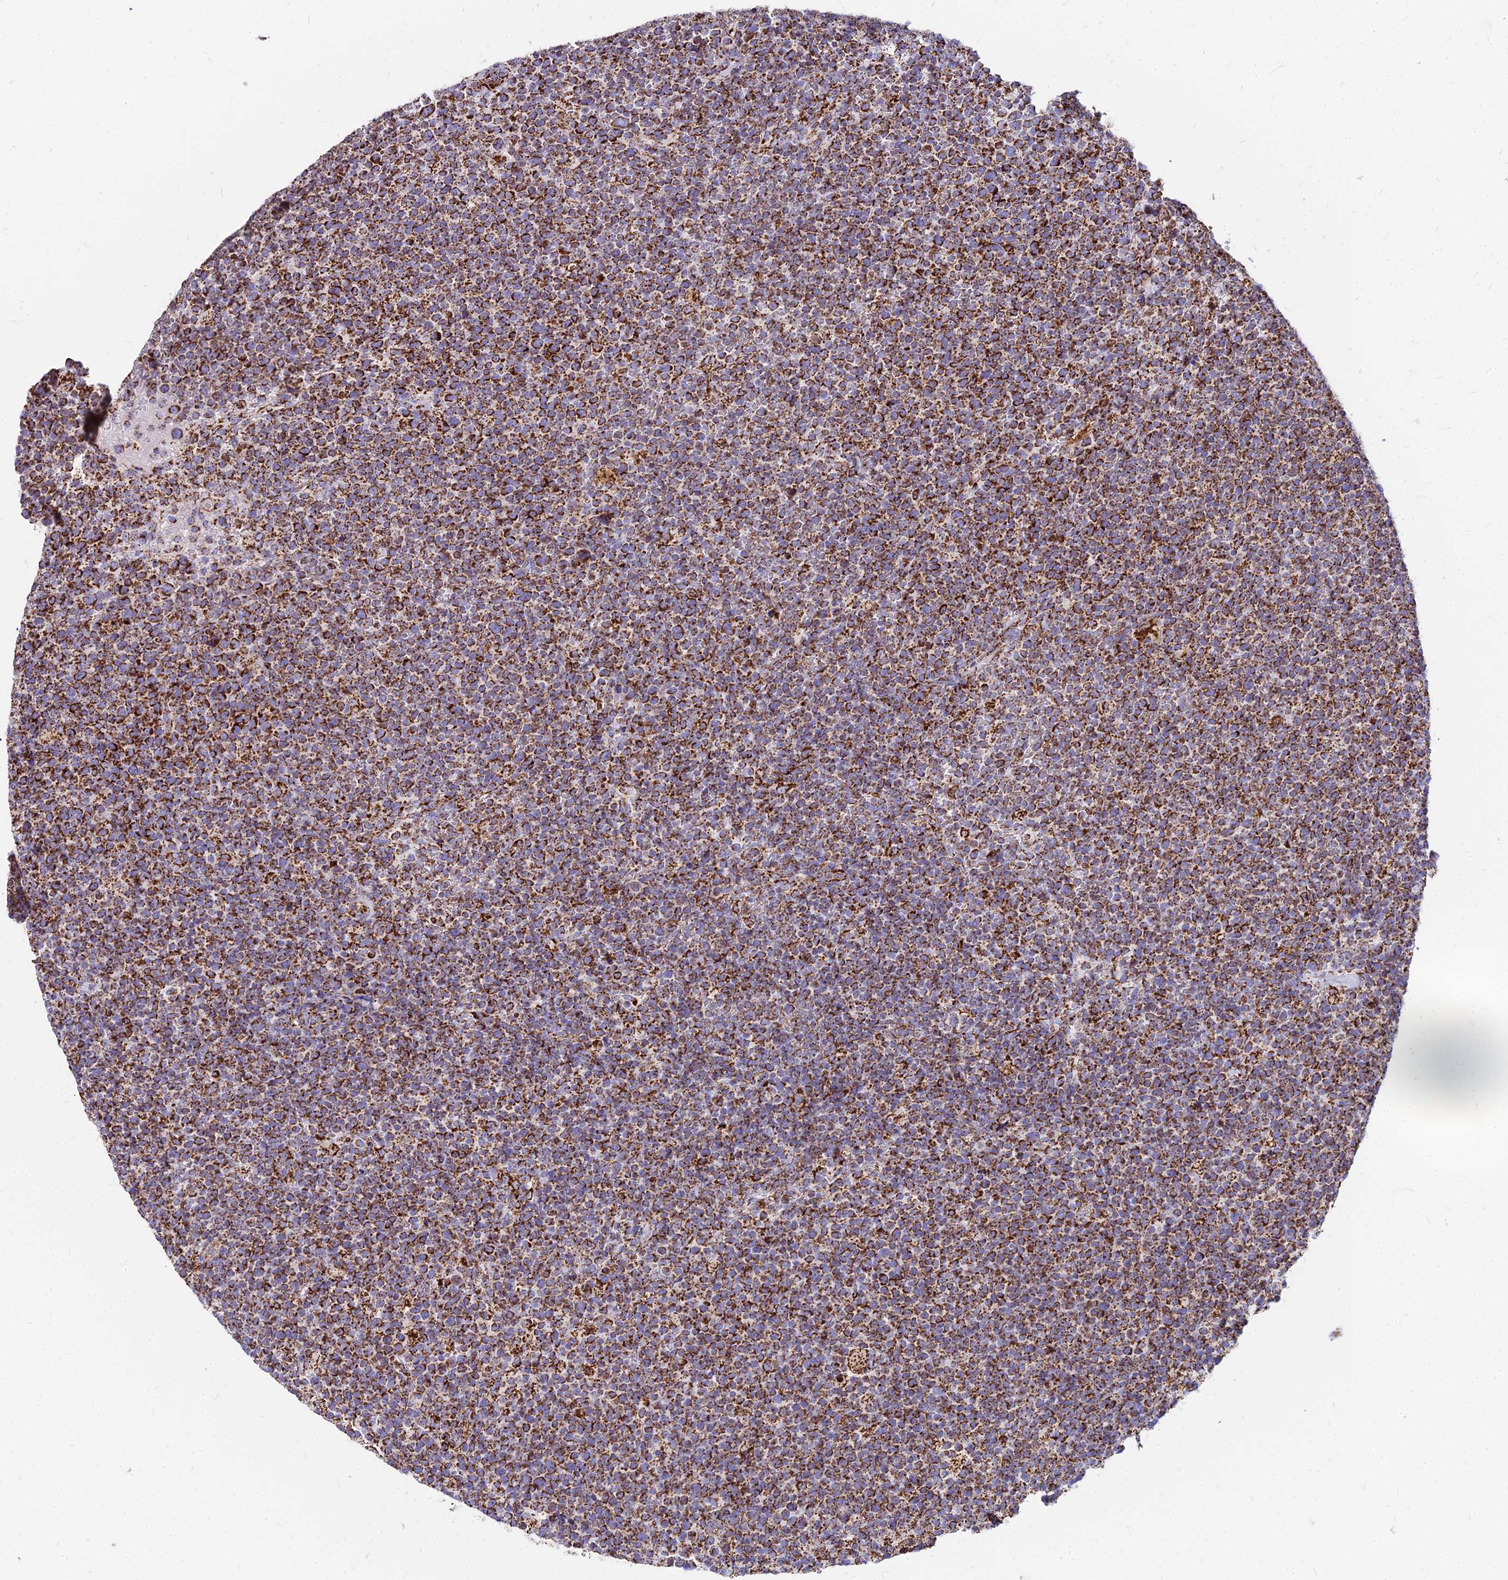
{"staining": {"intensity": "strong", "quantity": ">75%", "location": "cytoplasmic/membranous"}, "tissue": "lymphoma", "cell_type": "Tumor cells", "image_type": "cancer", "snomed": [{"axis": "morphology", "description": "Malignant lymphoma, non-Hodgkin's type, High grade"}, {"axis": "topography", "description": "Lymph node"}], "caption": "Immunohistochemical staining of human high-grade malignant lymphoma, non-Hodgkin's type shows high levels of strong cytoplasmic/membranous protein positivity in approximately >75% of tumor cells. The protein is shown in brown color, while the nuclei are stained blue.", "gene": "DLD", "patient": {"sex": "male", "age": 61}}